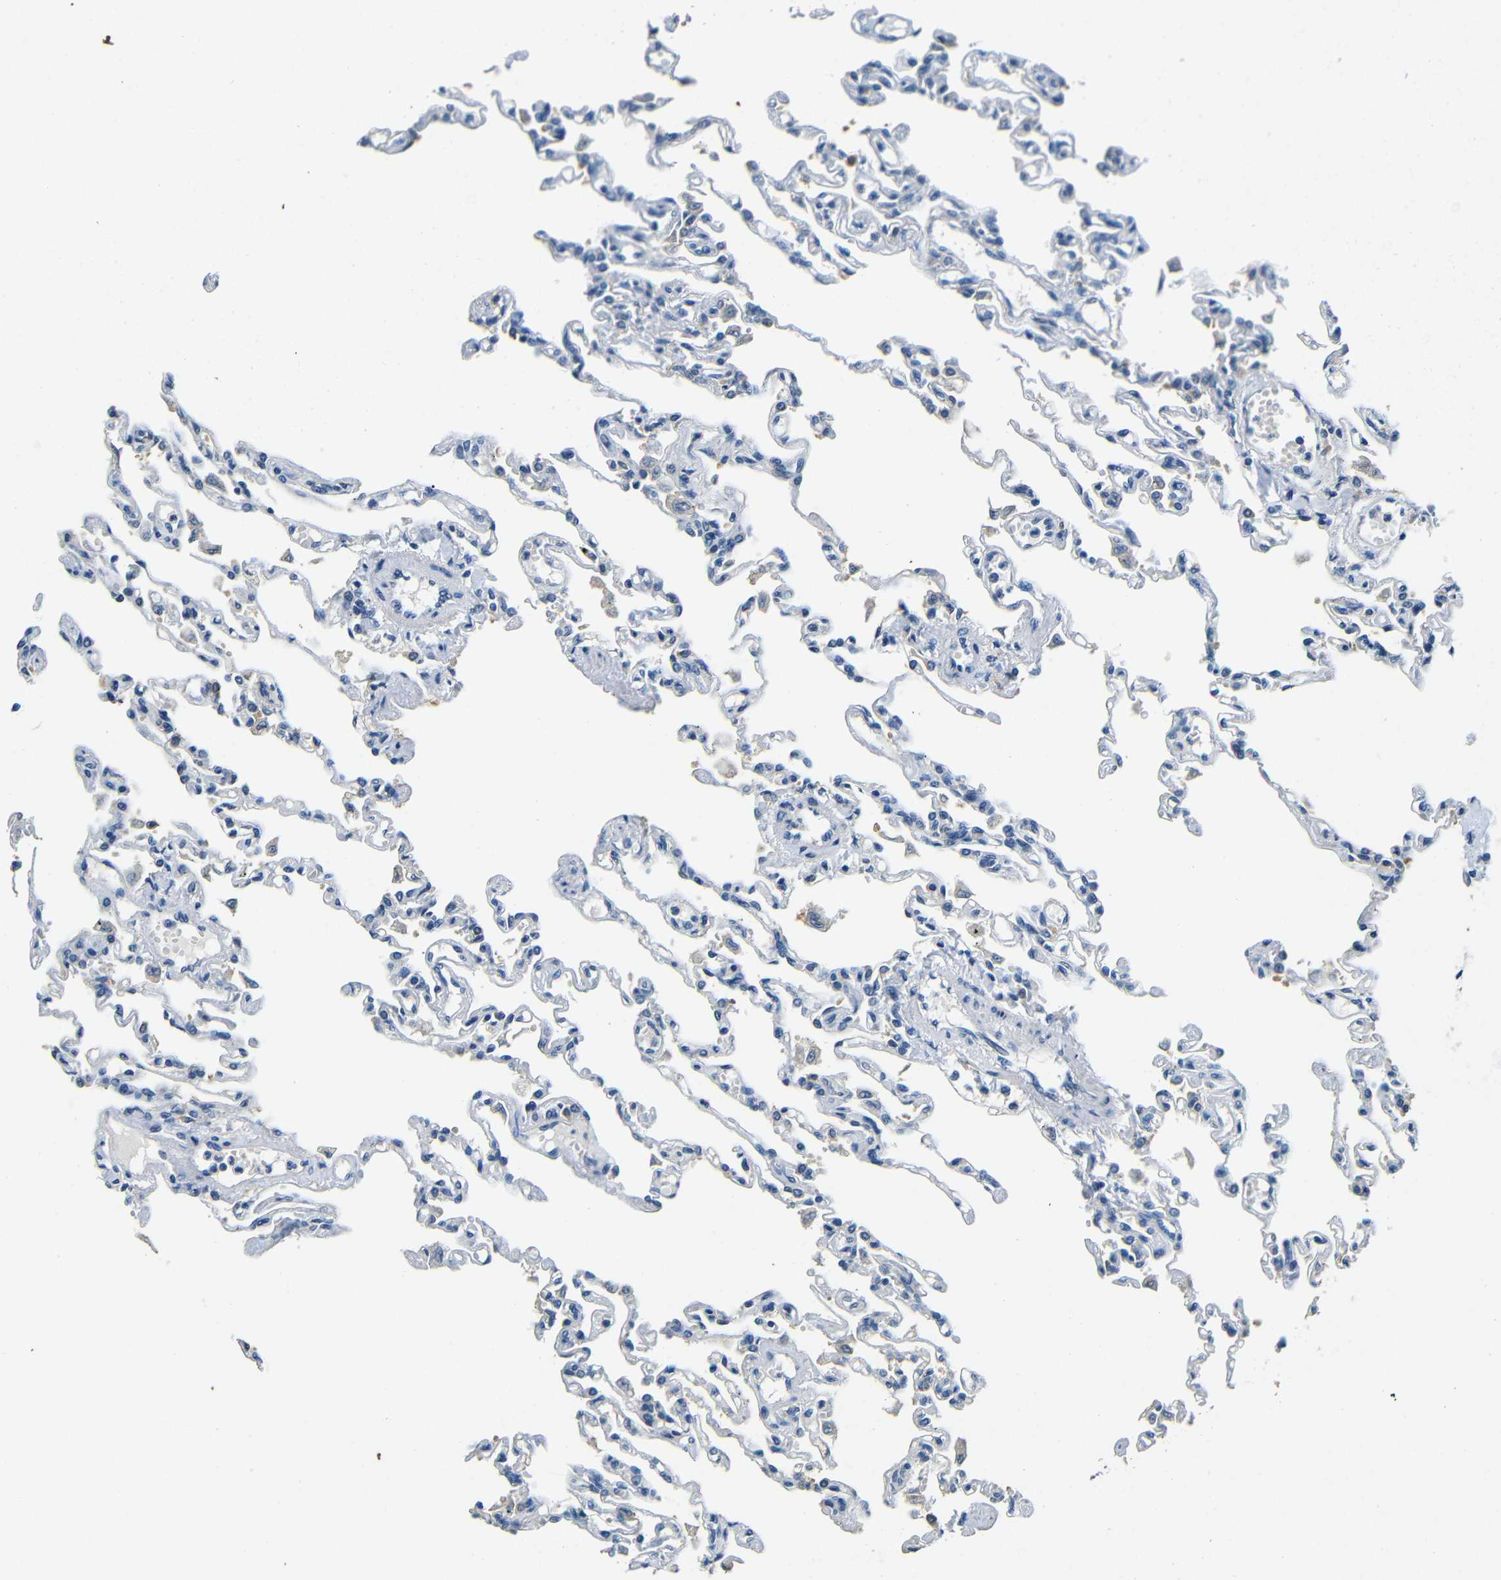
{"staining": {"intensity": "weak", "quantity": "<25%", "location": "cytoplasmic/membranous"}, "tissue": "lung", "cell_type": "Alveolar cells", "image_type": "normal", "snomed": [{"axis": "morphology", "description": "Normal tissue, NOS"}, {"axis": "topography", "description": "Lung"}], "caption": "DAB immunohistochemical staining of benign lung demonstrates no significant positivity in alveolar cells. (DAB (3,3'-diaminobenzidine) immunohistochemistry with hematoxylin counter stain).", "gene": "FMO5", "patient": {"sex": "male", "age": 21}}